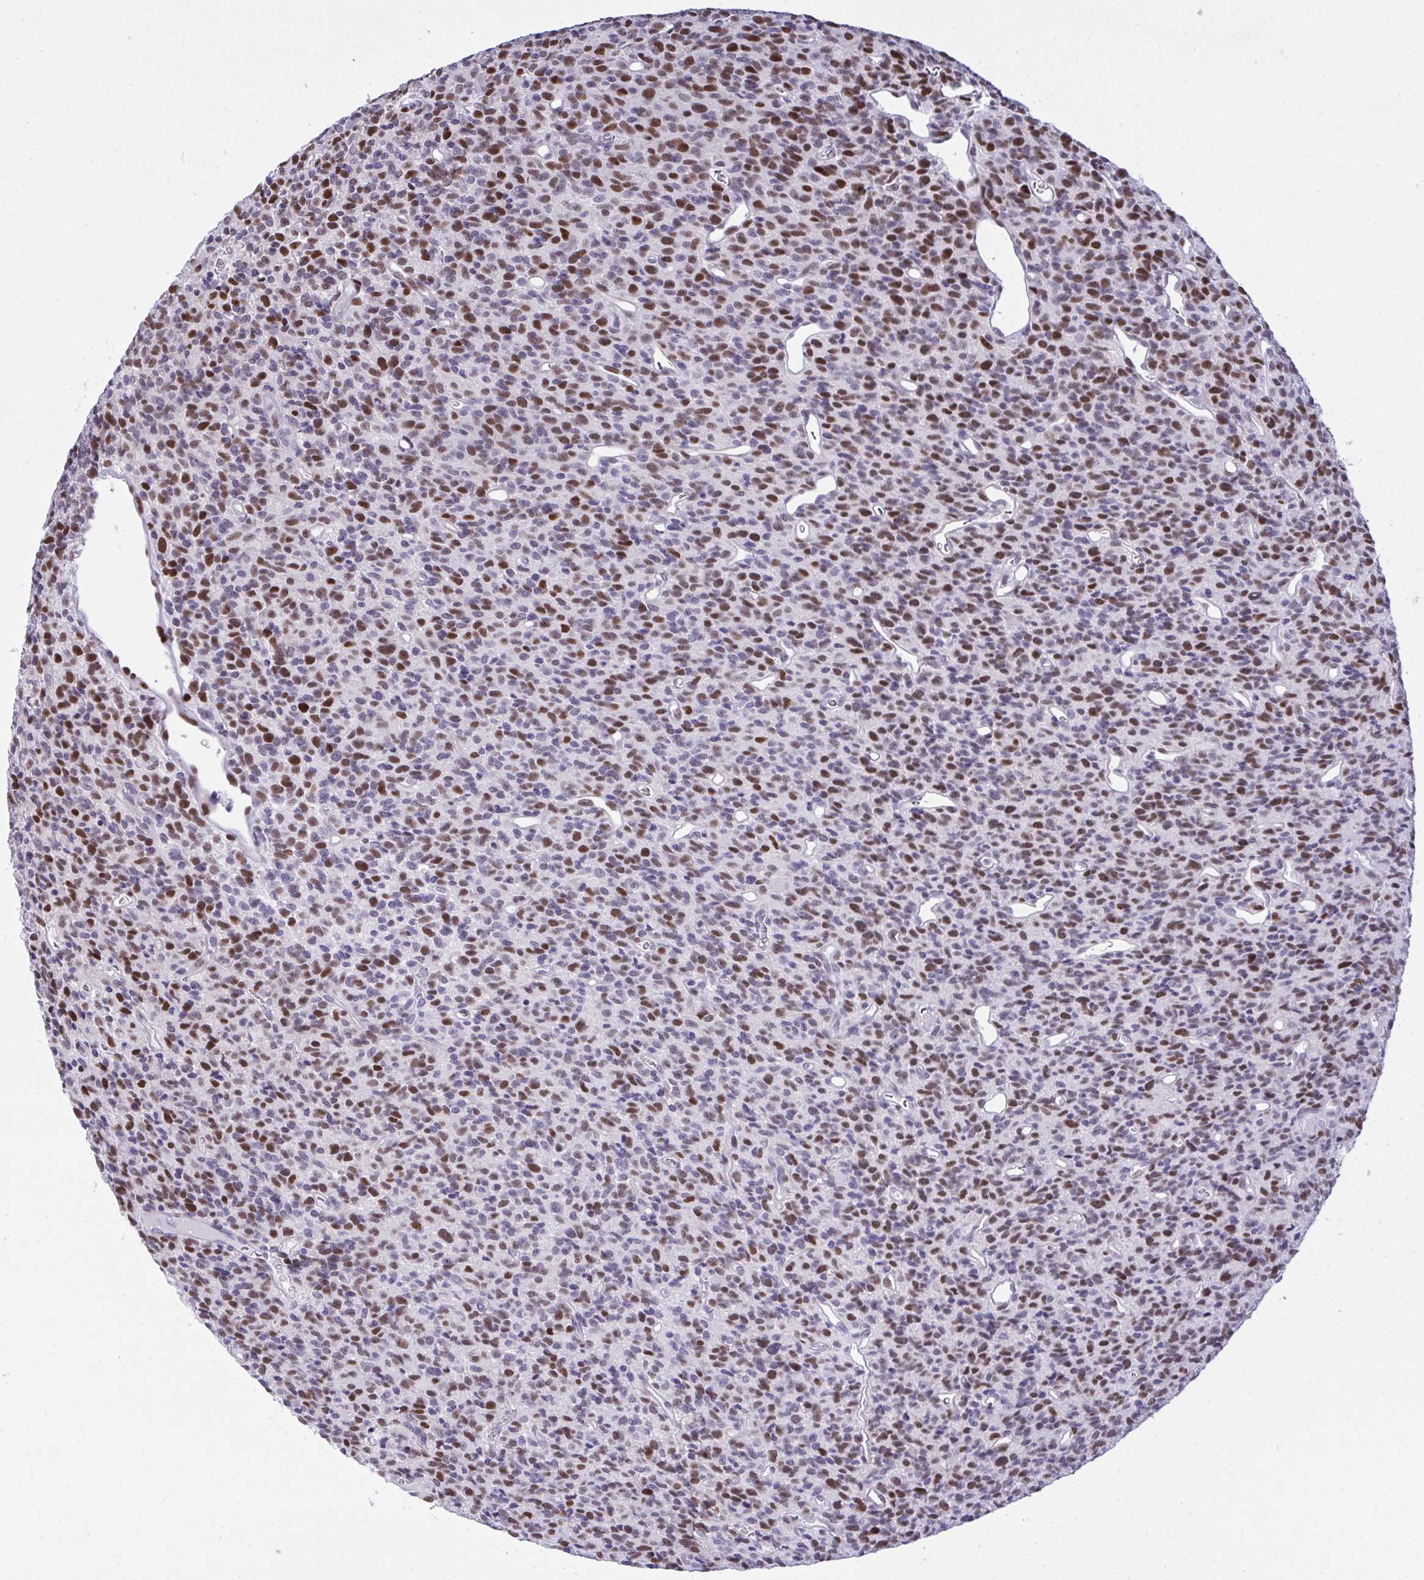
{"staining": {"intensity": "strong", "quantity": "25%-75%", "location": "nuclear"}, "tissue": "glioma", "cell_type": "Tumor cells", "image_type": "cancer", "snomed": [{"axis": "morphology", "description": "Glioma, malignant, High grade"}, {"axis": "topography", "description": "Brain"}], "caption": "Human glioma stained with a brown dye exhibits strong nuclear positive staining in about 25%-75% of tumor cells.", "gene": "C1QL2", "patient": {"sex": "male", "age": 76}}